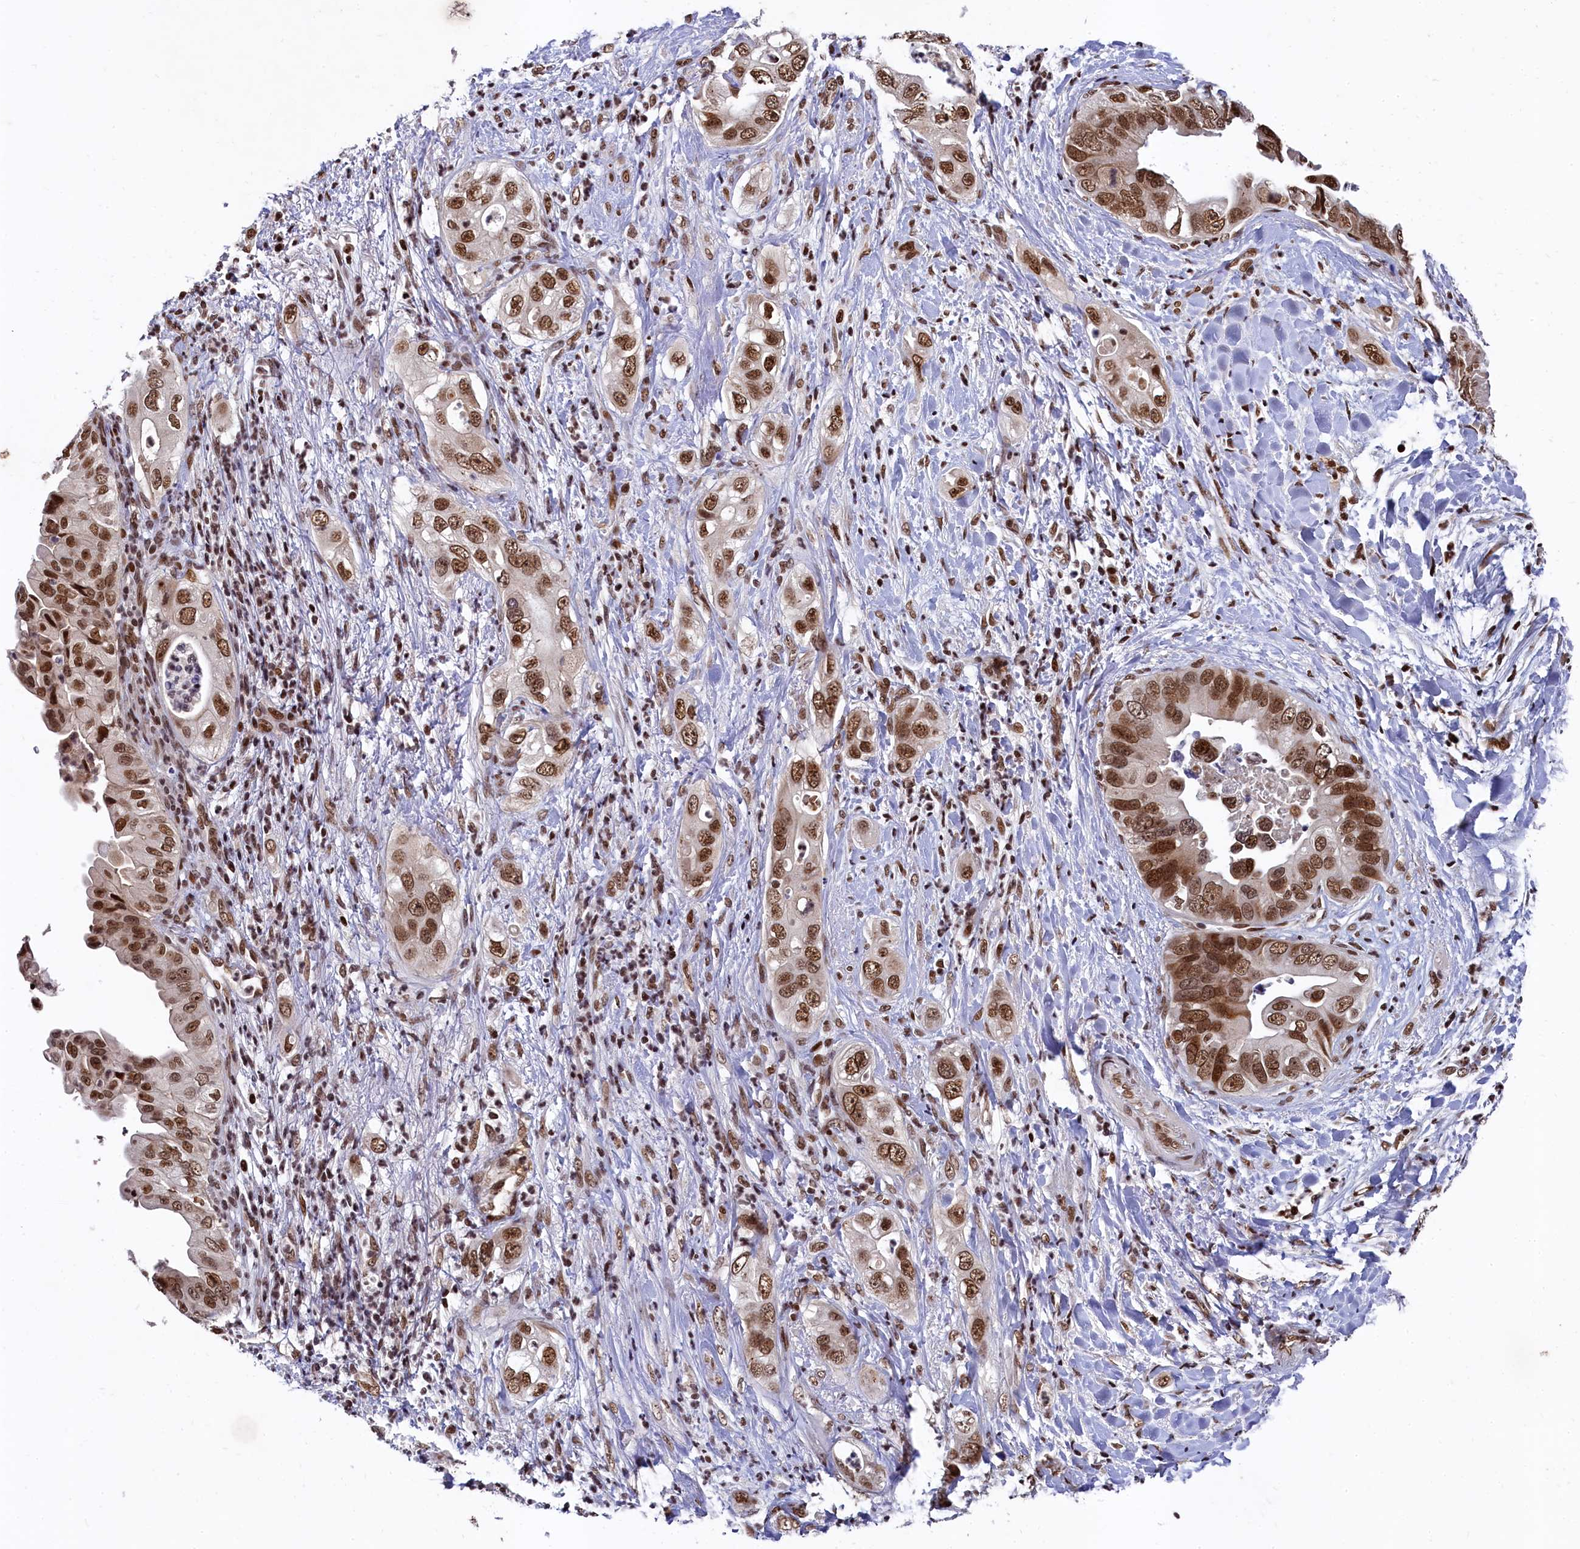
{"staining": {"intensity": "strong", "quantity": ">75%", "location": "cytoplasmic/membranous,nuclear"}, "tissue": "pancreatic cancer", "cell_type": "Tumor cells", "image_type": "cancer", "snomed": [{"axis": "morphology", "description": "Adenocarcinoma, NOS"}, {"axis": "topography", "description": "Pancreas"}], "caption": "About >75% of tumor cells in pancreatic adenocarcinoma demonstrate strong cytoplasmic/membranous and nuclear protein expression as visualized by brown immunohistochemical staining.", "gene": "FAM217B", "patient": {"sex": "female", "age": 78}}